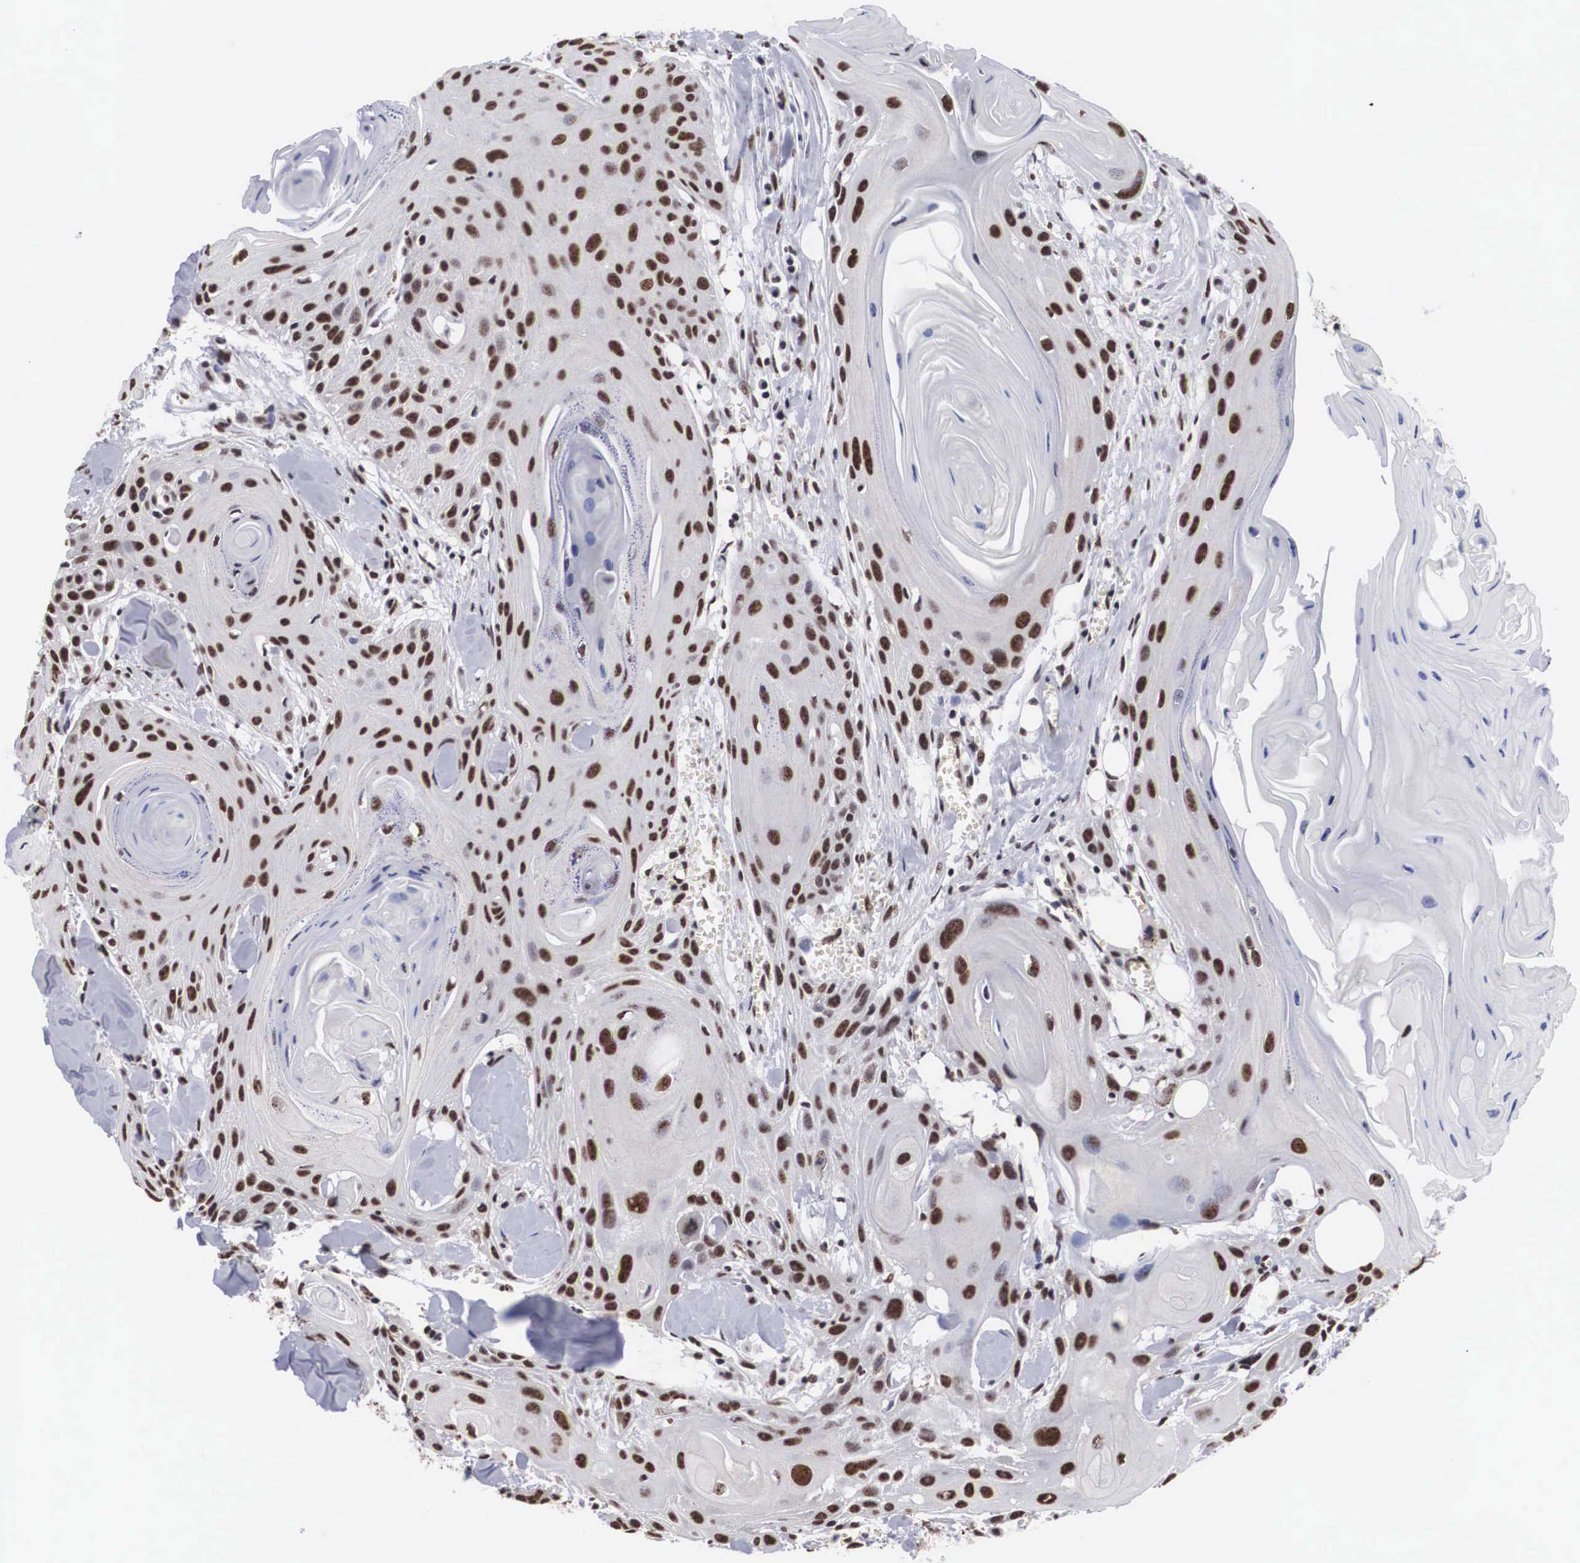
{"staining": {"intensity": "moderate", "quantity": ">75%", "location": "nuclear"}, "tissue": "head and neck cancer", "cell_type": "Tumor cells", "image_type": "cancer", "snomed": [{"axis": "morphology", "description": "Squamous cell carcinoma, NOS"}, {"axis": "morphology", "description": "Squamous cell carcinoma, metastatic, NOS"}, {"axis": "topography", "description": "Lymph node"}, {"axis": "topography", "description": "Salivary gland"}, {"axis": "topography", "description": "Head-Neck"}], "caption": "DAB immunohistochemical staining of human head and neck cancer (metastatic squamous cell carcinoma) shows moderate nuclear protein positivity in approximately >75% of tumor cells.", "gene": "ACIN1", "patient": {"sex": "female", "age": 74}}